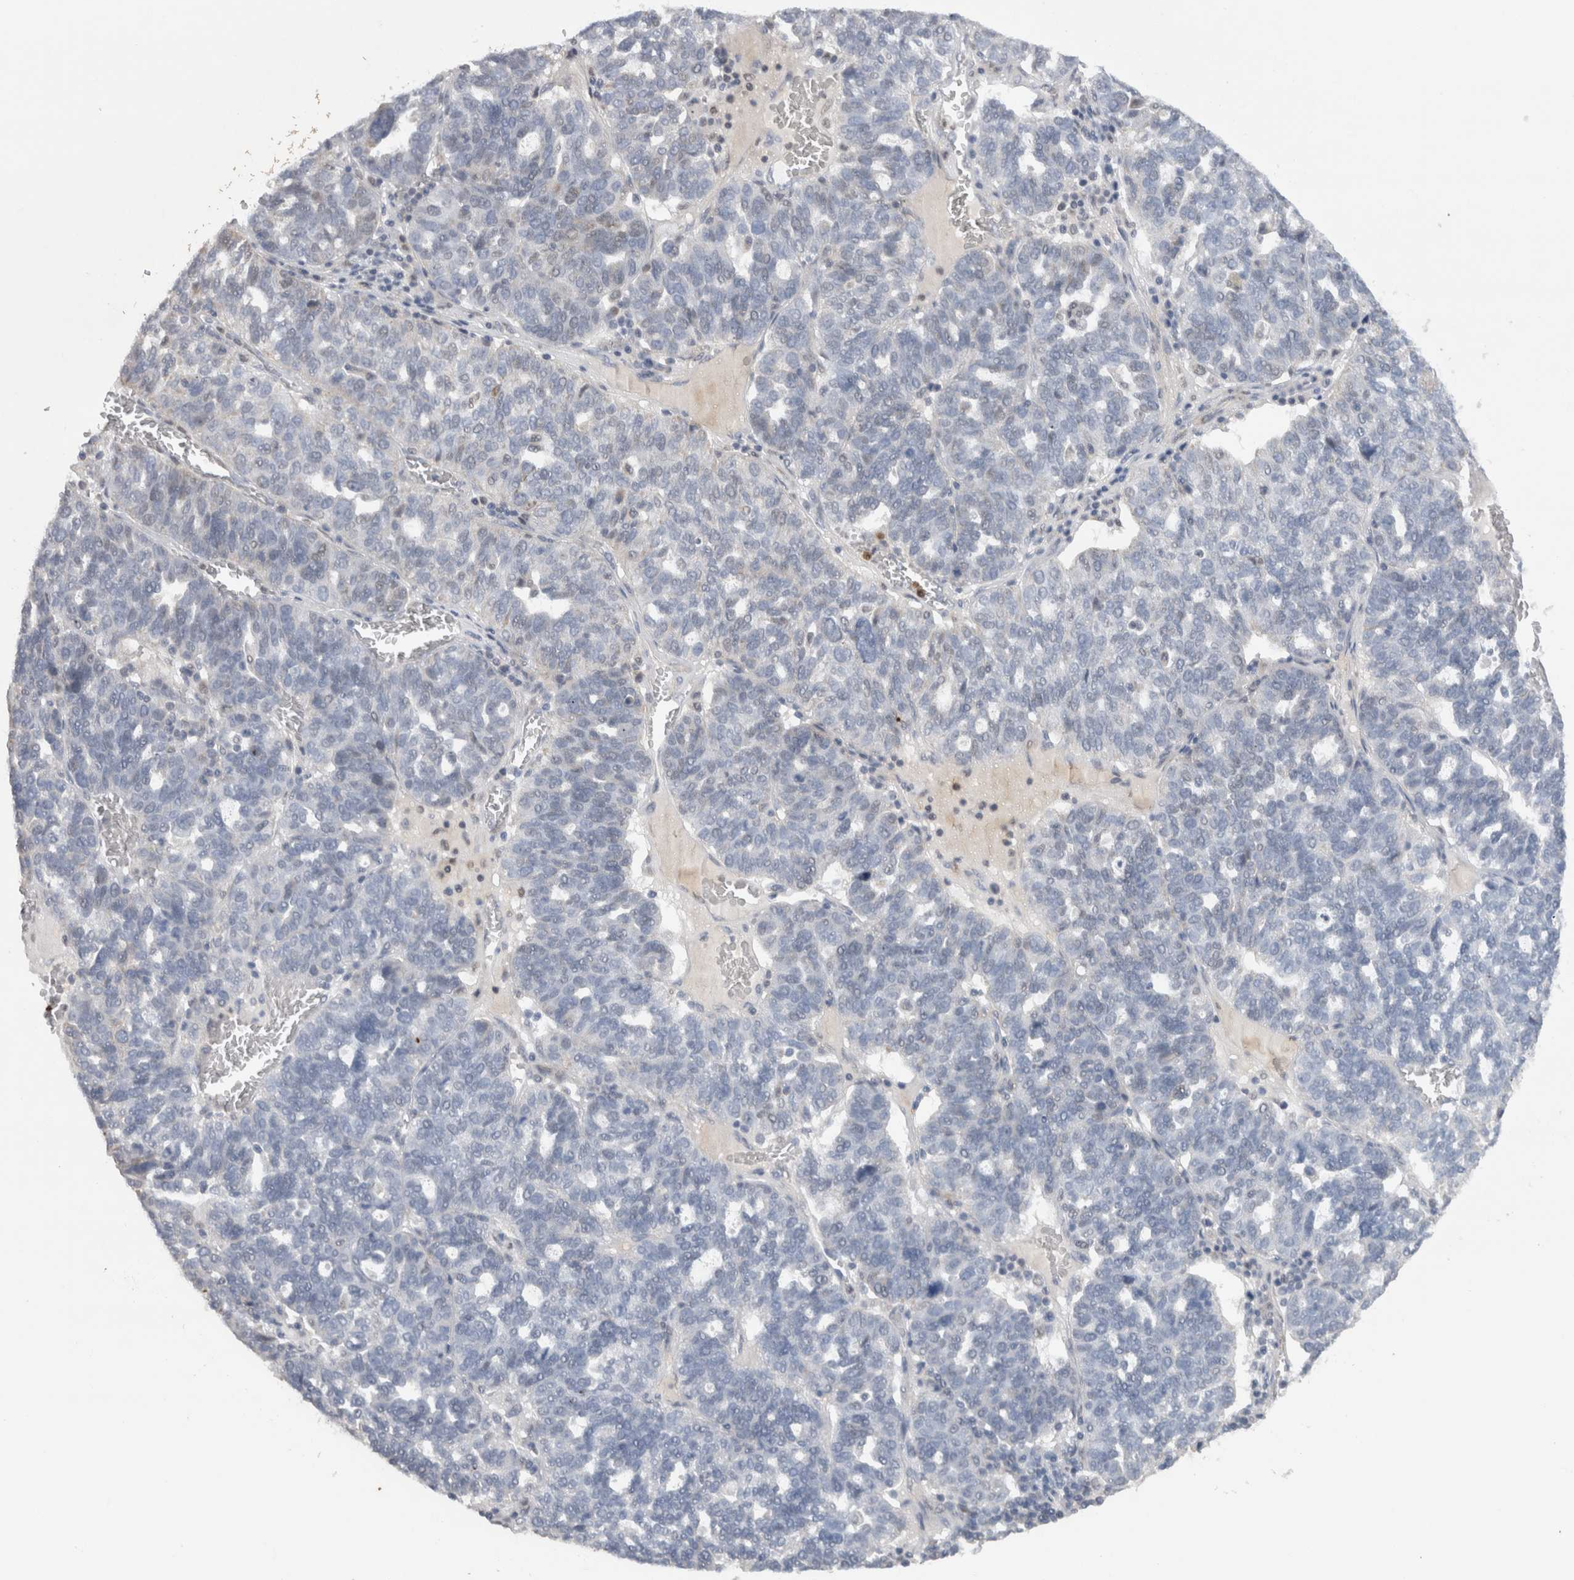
{"staining": {"intensity": "negative", "quantity": "none", "location": "none"}, "tissue": "ovarian cancer", "cell_type": "Tumor cells", "image_type": "cancer", "snomed": [{"axis": "morphology", "description": "Cystadenocarcinoma, serous, NOS"}, {"axis": "topography", "description": "Ovary"}], "caption": "There is no significant staining in tumor cells of ovarian serous cystadenocarcinoma. The staining is performed using DAB brown chromogen with nuclei counter-stained in using hematoxylin.", "gene": "AGMAT", "patient": {"sex": "female", "age": 59}}